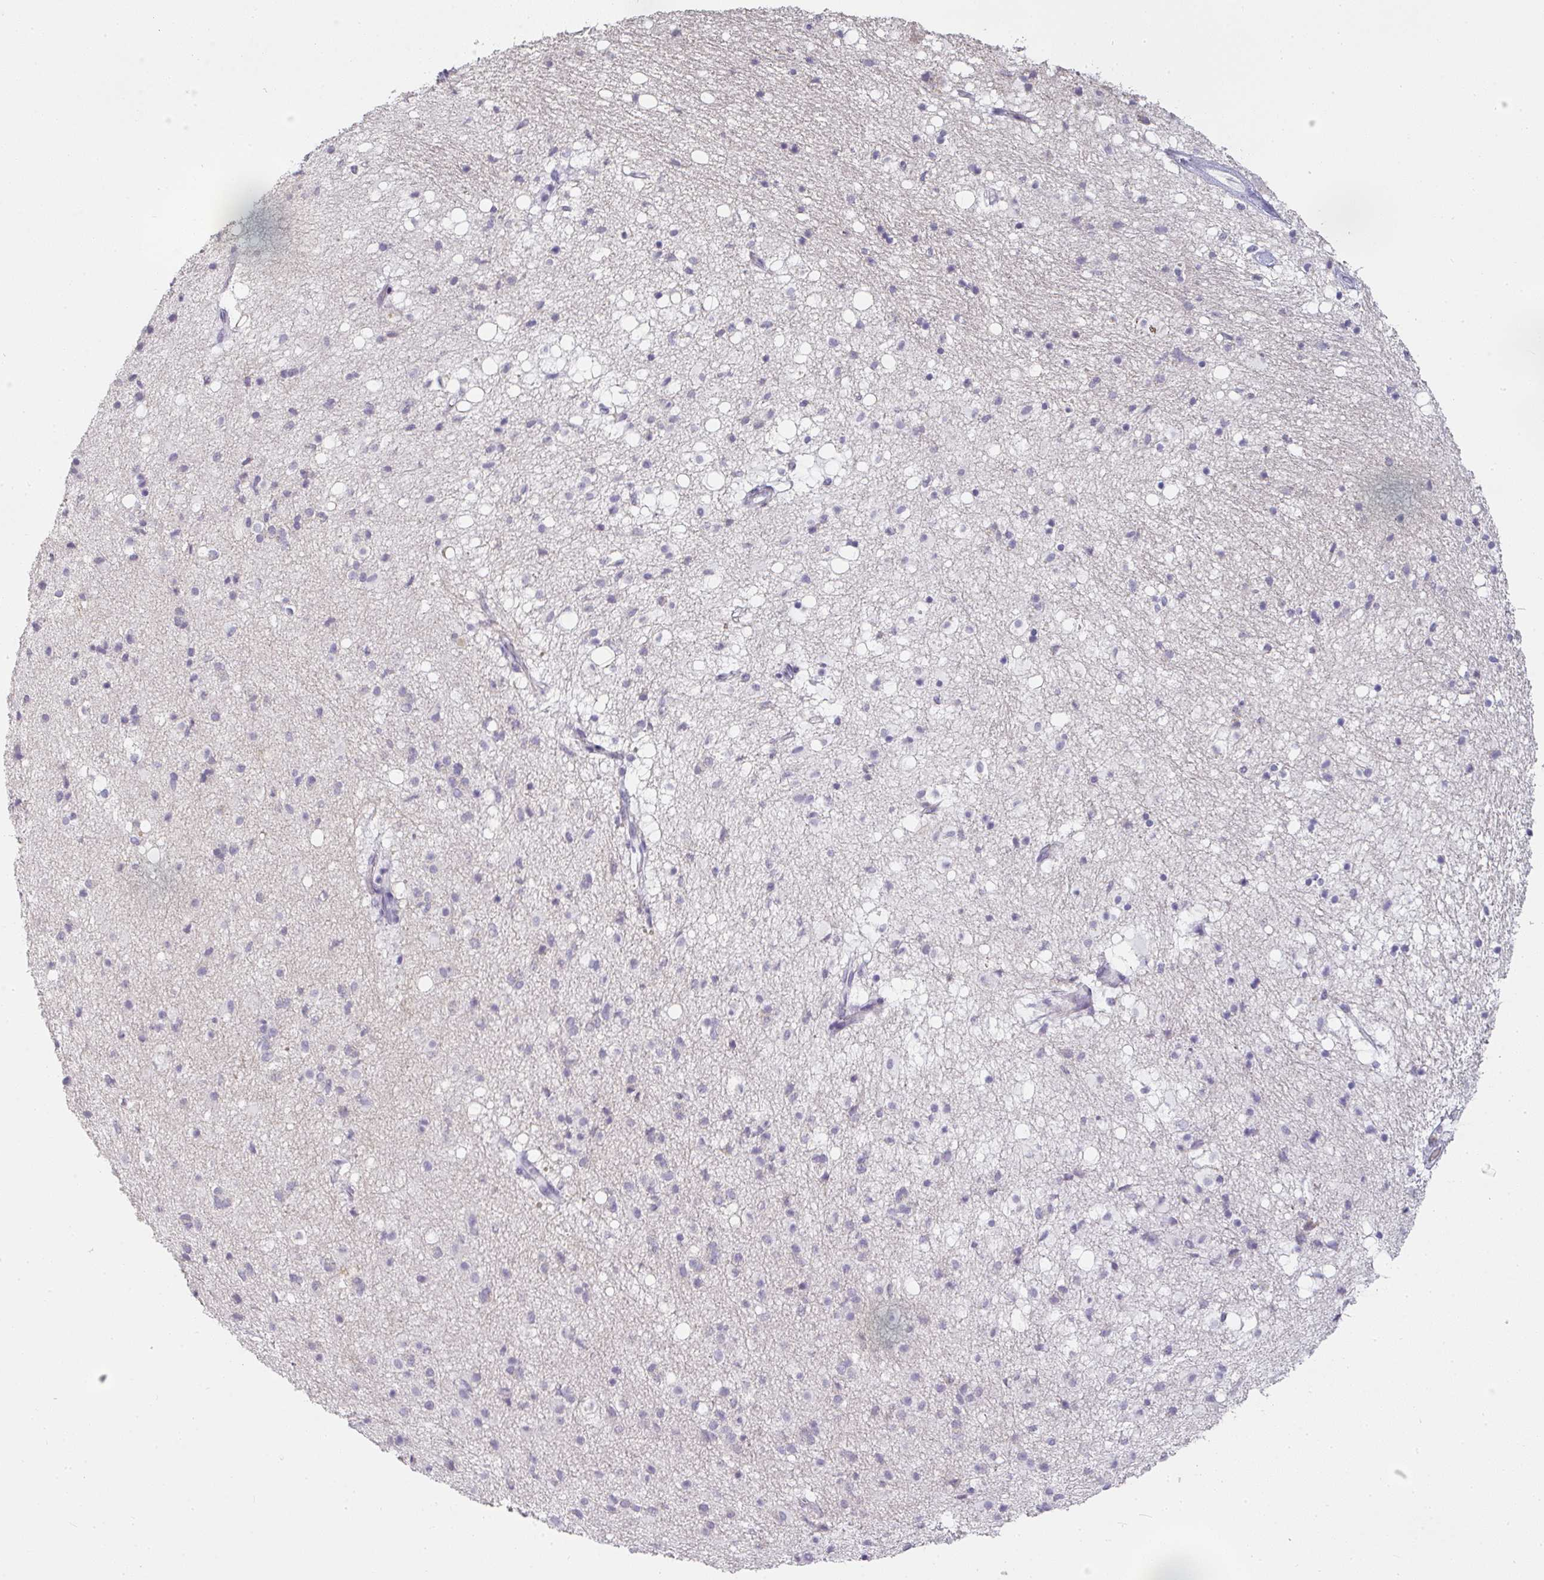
{"staining": {"intensity": "negative", "quantity": "none", "location": "none"}, "tissue": "caudate", "cell_type": "Glial cells", "image_type": "normal", "snomed": [{"axis": "morphology", "description": "Normal tissue, NOS"}, {"axis": "topography", "description": "Lateral ventricle wall"}], "caption": "This is a image of IHC staining of normal caudate, which shows no staining in glial cells. (DAB (3,3'-diaminobenzidine) immunohistochemistry (IHC) visualized using brightfield microscopy, high magnification).", "gene": "CAMP", "patient": {"sex": "male", "age": 58}}